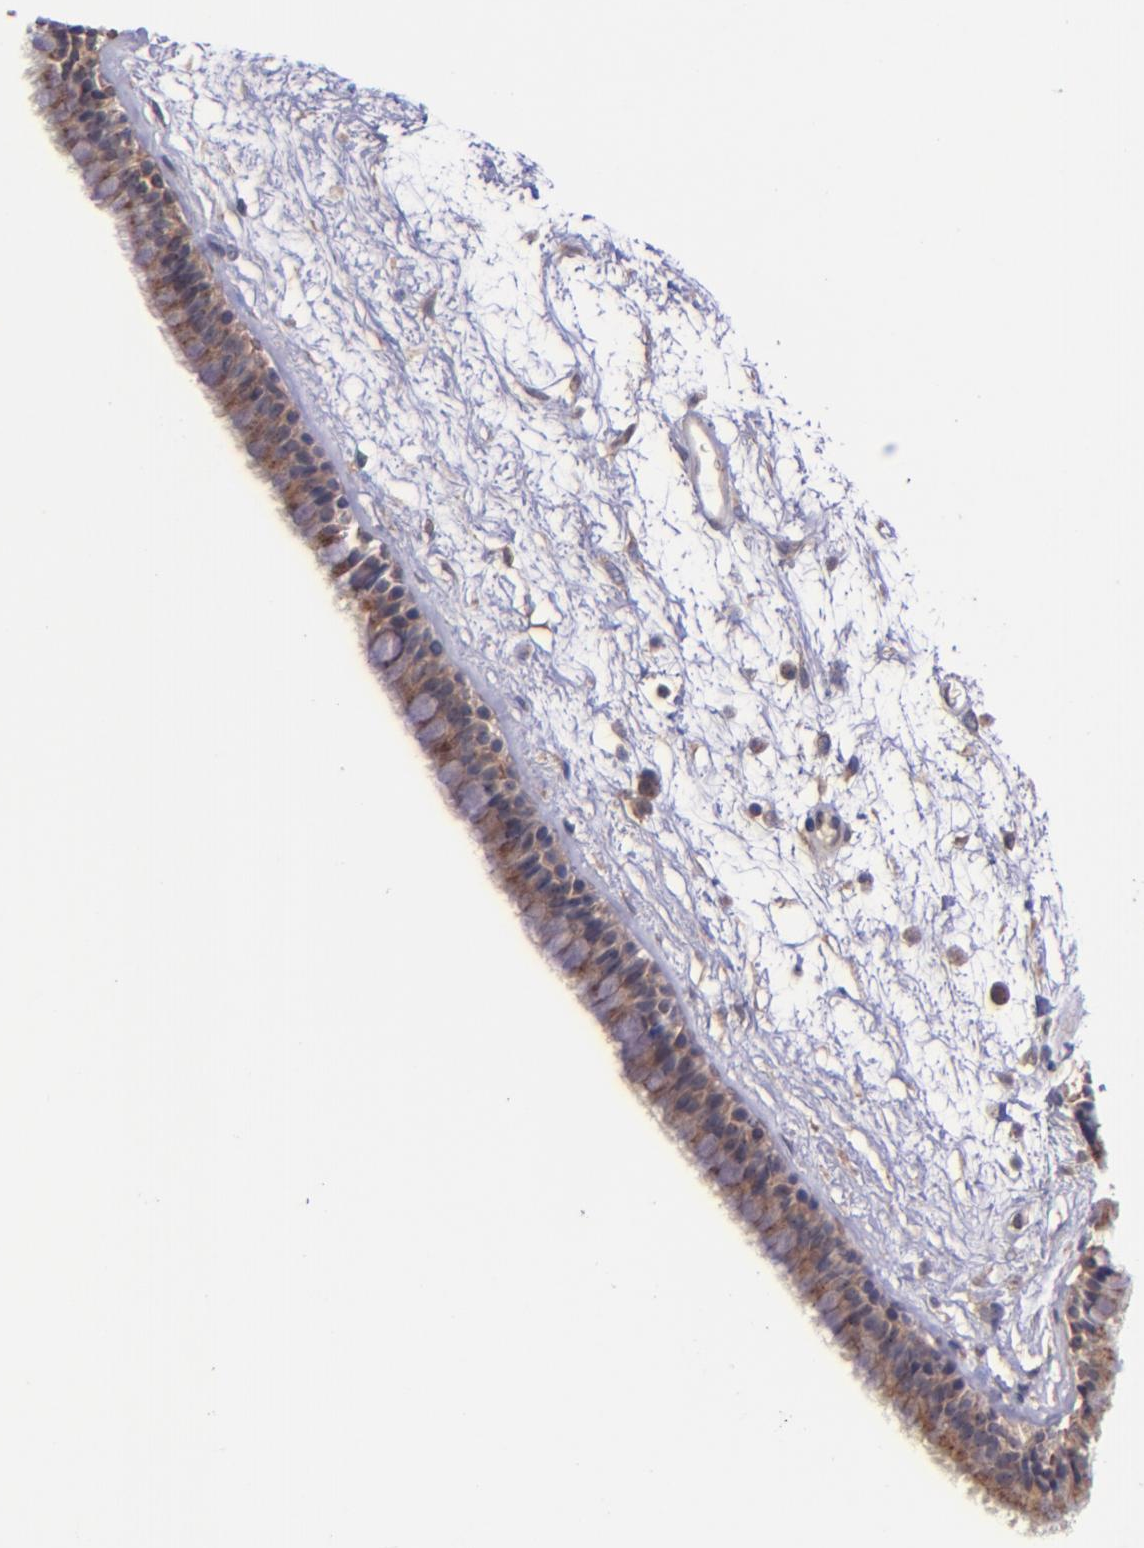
{"staining": {"intensity": "moderate", "quantity": "25%-75%", "location": "cytoplasmic/membranous"}, "tissue": "nasopharynx", "cell_type": "Respiratory epithelial cells", "image_type": "normal", "snomed": [{"axis": "morphology", "description": "Normal tissue, NOS"}, {"axis": "morphology", "description": "Inflammation, NOS"}, {"axis": "topography", "description": "Nasopharynx"}], "caption": "Immunohistochemical staining of unremarkable human nasopharynx reveals medium levels of moderate cytoplasmic/membranous expression in about 25%-75% of respiratory epithelial cells.", "gene": "SHC1", "patient": {"sex": "male", "age": 48}}